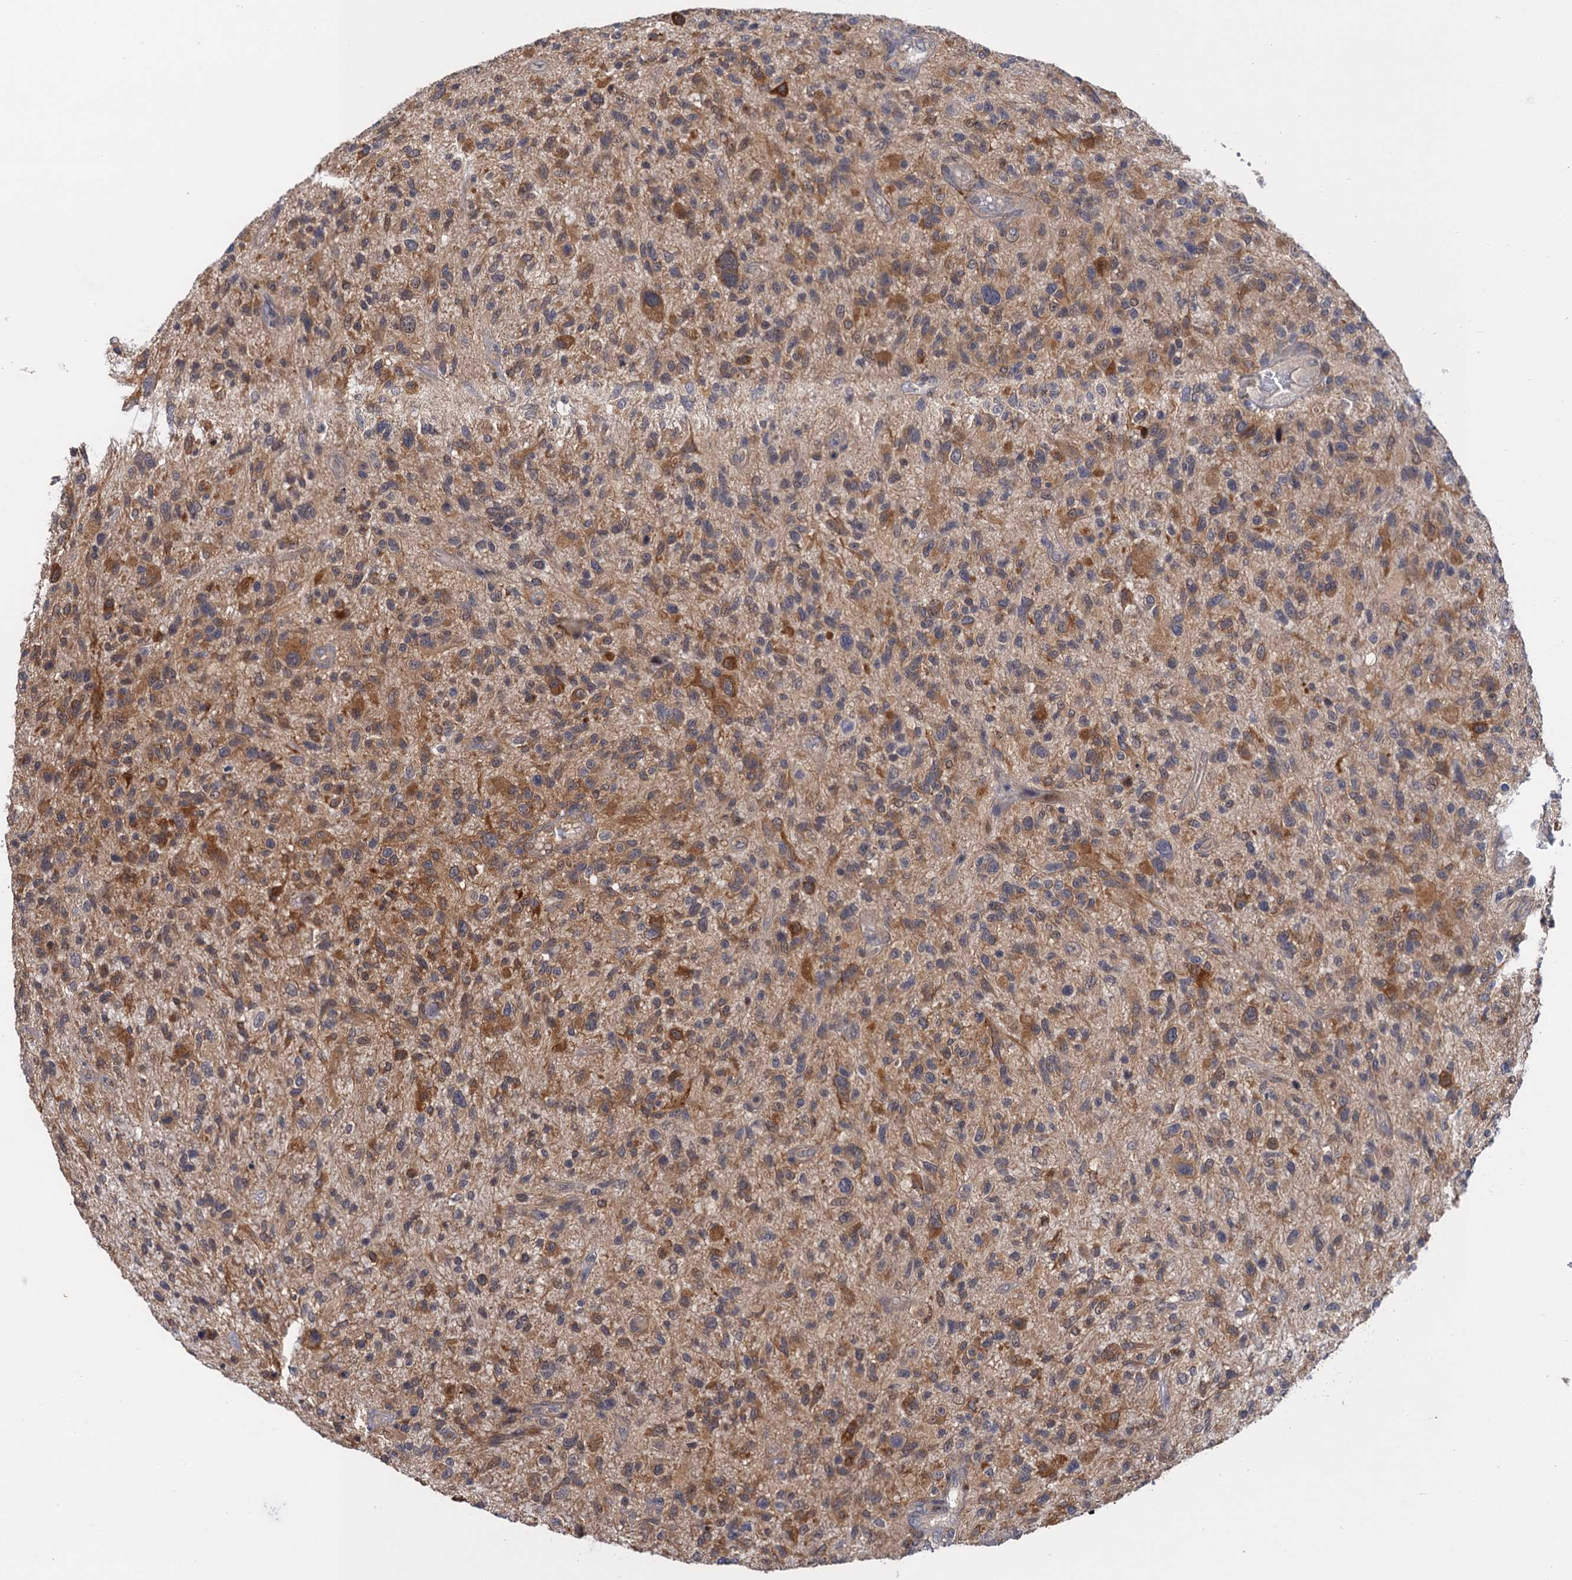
{"staining": {"intensity": "moderate", "quantity": ">75%", "location": "cytoplasmic/membranous"}, "tissue": "glioma", "cell_type": "Tumor cells", "image_type": "cancer", "snomed": [{"axis": "morphology", "description": "Glioma, malignant, High grade"}, {"axis": "topography", "description": "Brain"}], "caption": "Immunohistochemical staining of malignant high-grade glioma shows moderate cytoplasmic/membranous protein staining in about >75% of tumor cells.", "gene": "NEK8", "patient": {"sex": "male", "age": 47}}